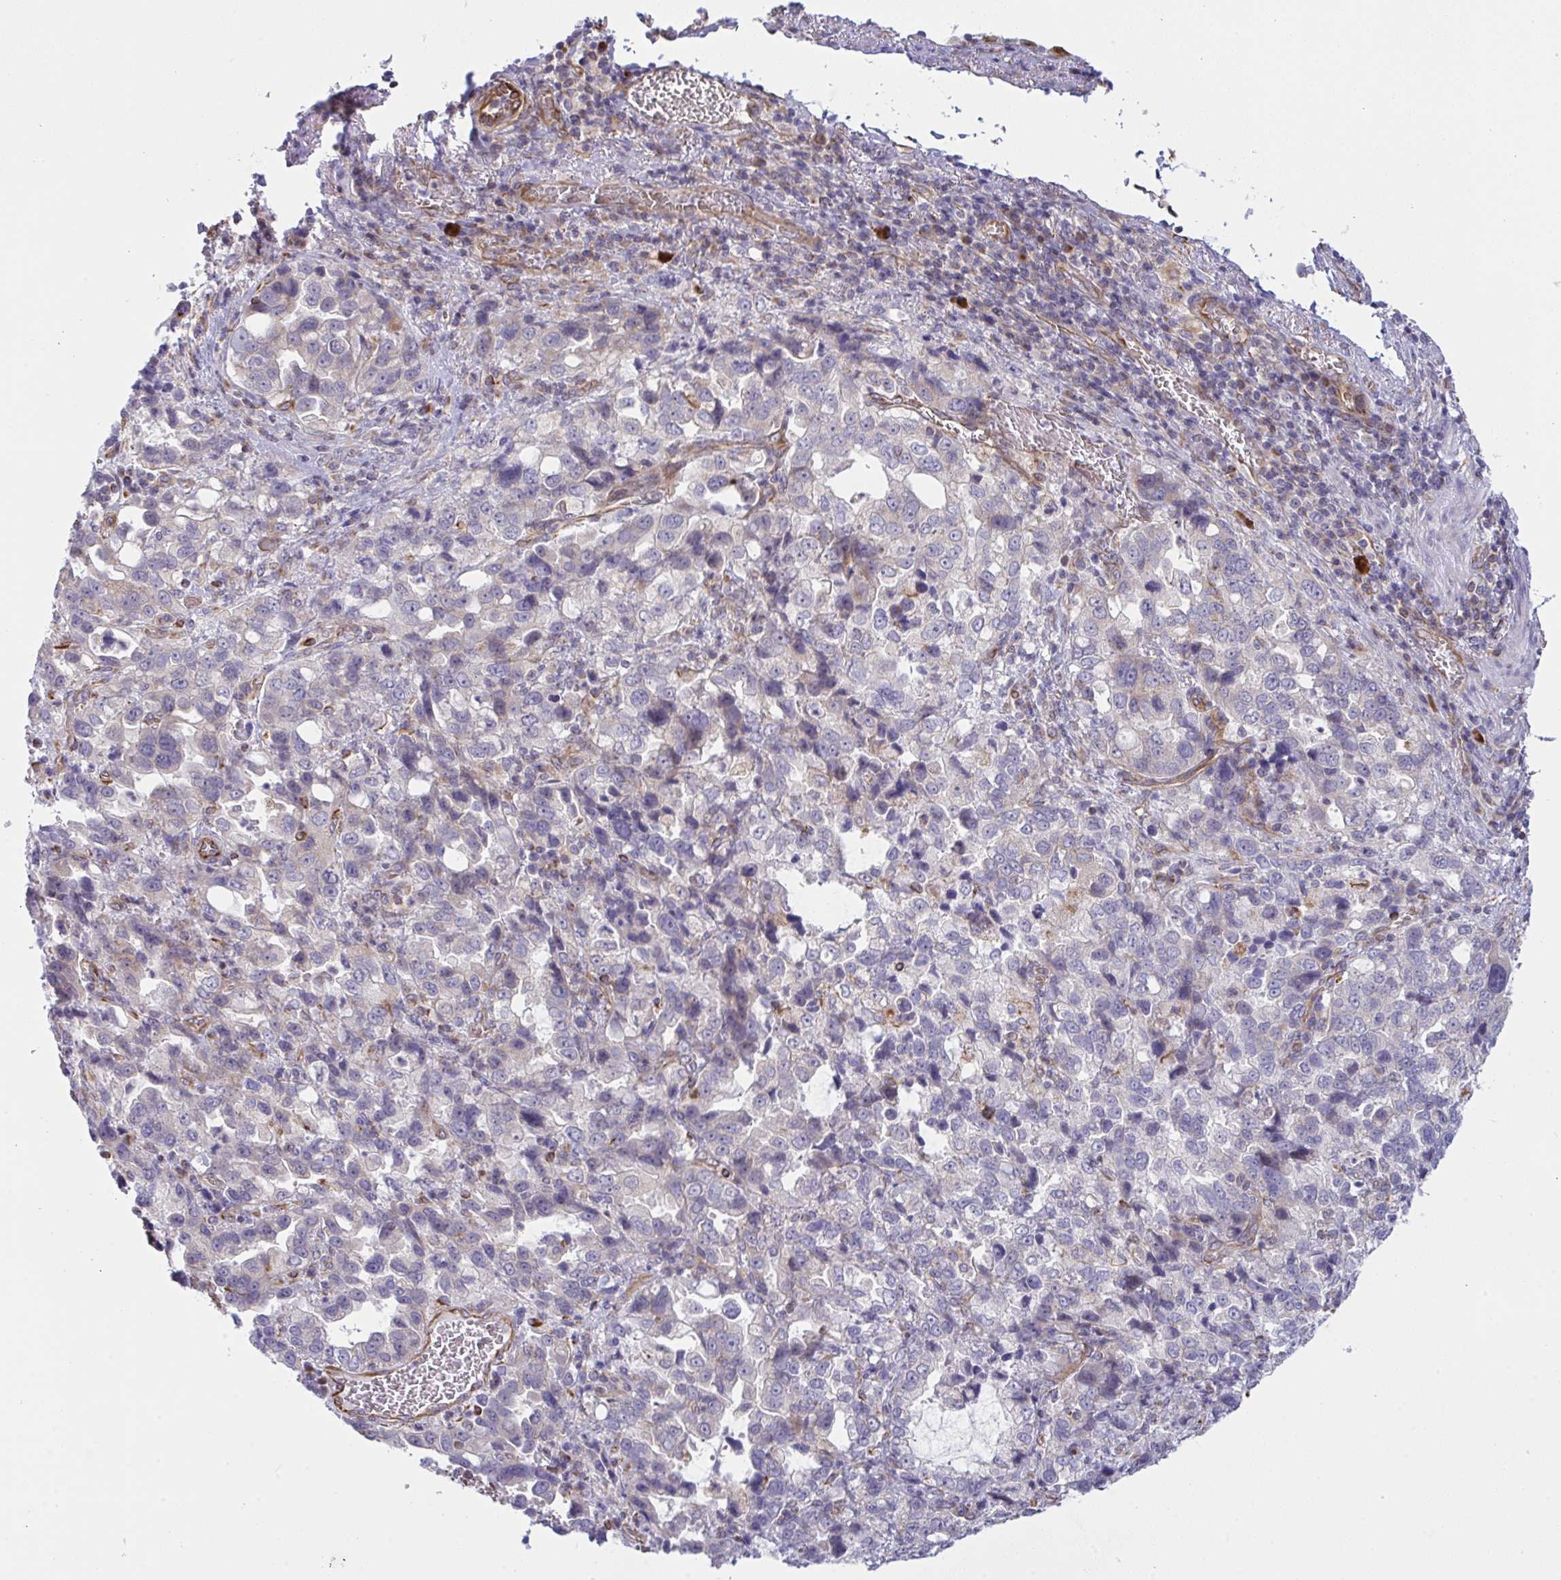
{"staining": {"intensity": "negative", "quantity": "none", "location": "none"}, "tissue": "stomach cancer", "cell_type": "Tumor cells", "image_type": "cancer", "snomed": [{"axis": "morphology", "description": "Adenocarcinoma, NOS"}, {"axis": "topography", "description": "Stomach, upper"}], "caption": "Immunohistochemistry (IHC) of human stomach cancer (adenocarcinoma) displays no positivity in tumor cells. (Stains: DAB immunohistochemistry with hematoxylin counter stain, Microscopy: brightfield microscopy at high magnification).", "gene": "DCBLD1", "patient": {"sex": "female", "age": 81}}